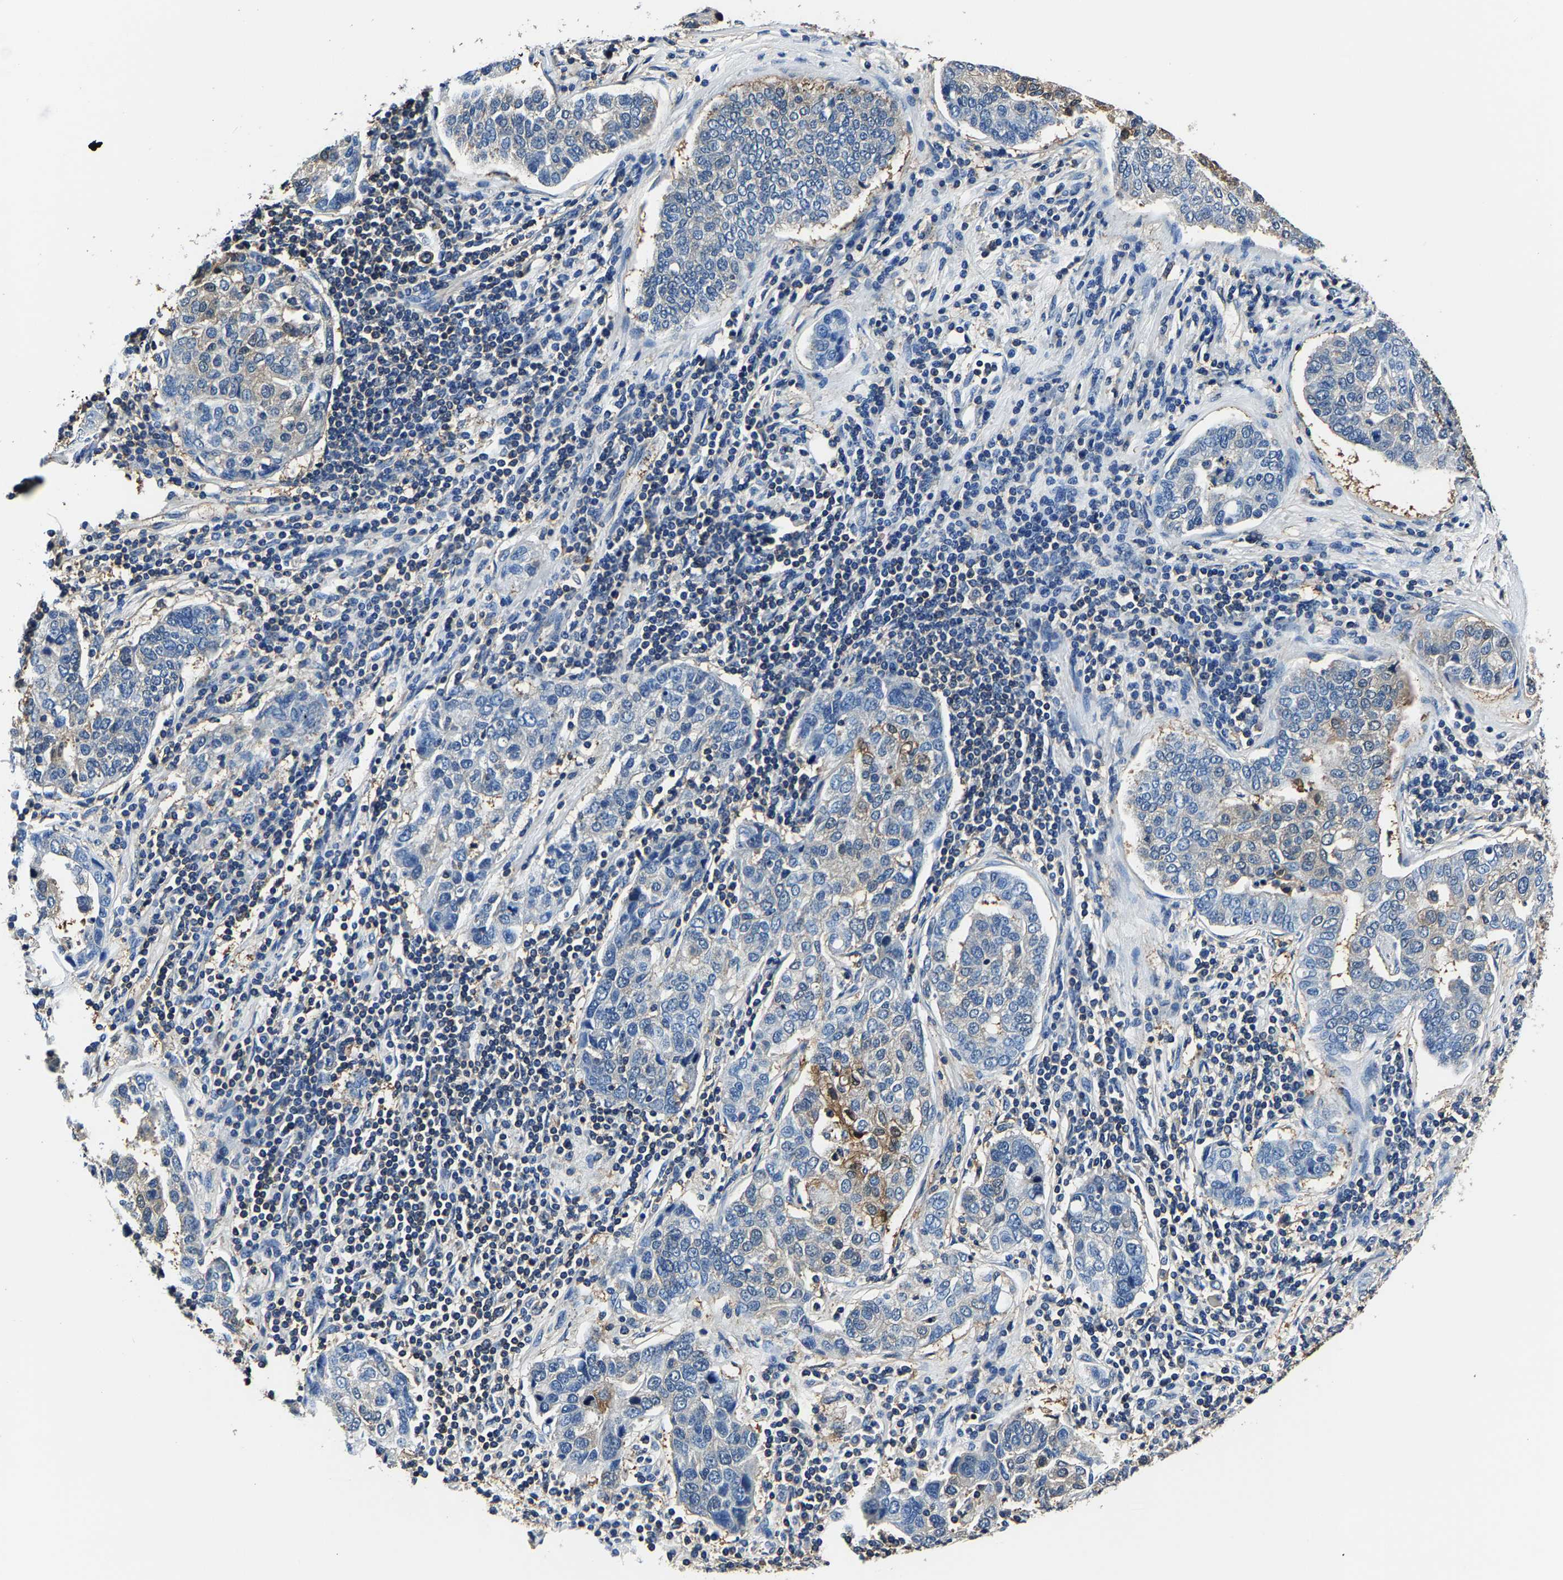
{"staining": {"intensity": "moderate", "quantity": "<25%", "location": "cytoplasmic/membranous"}, "tissue": "pancreatic cancer", "cell_type": "Tumor cells", "image_type": "cancer", "snomed": [{"axis": "morphology", "description": "Adenocarcinoma, NOS"}, {"axis": "topography", "description": "Pancreas"}], "caption": "Immunohistochemistry (IHC) image of adenocarcinoma (pancreatic) stained for a protein (brown), which exhibits low levels of moderate cytoplasmic/membranous staining in about <25% of tumor cells.", "gene": "ALDOB", "patient": {"sex": "female", "age": 61}}